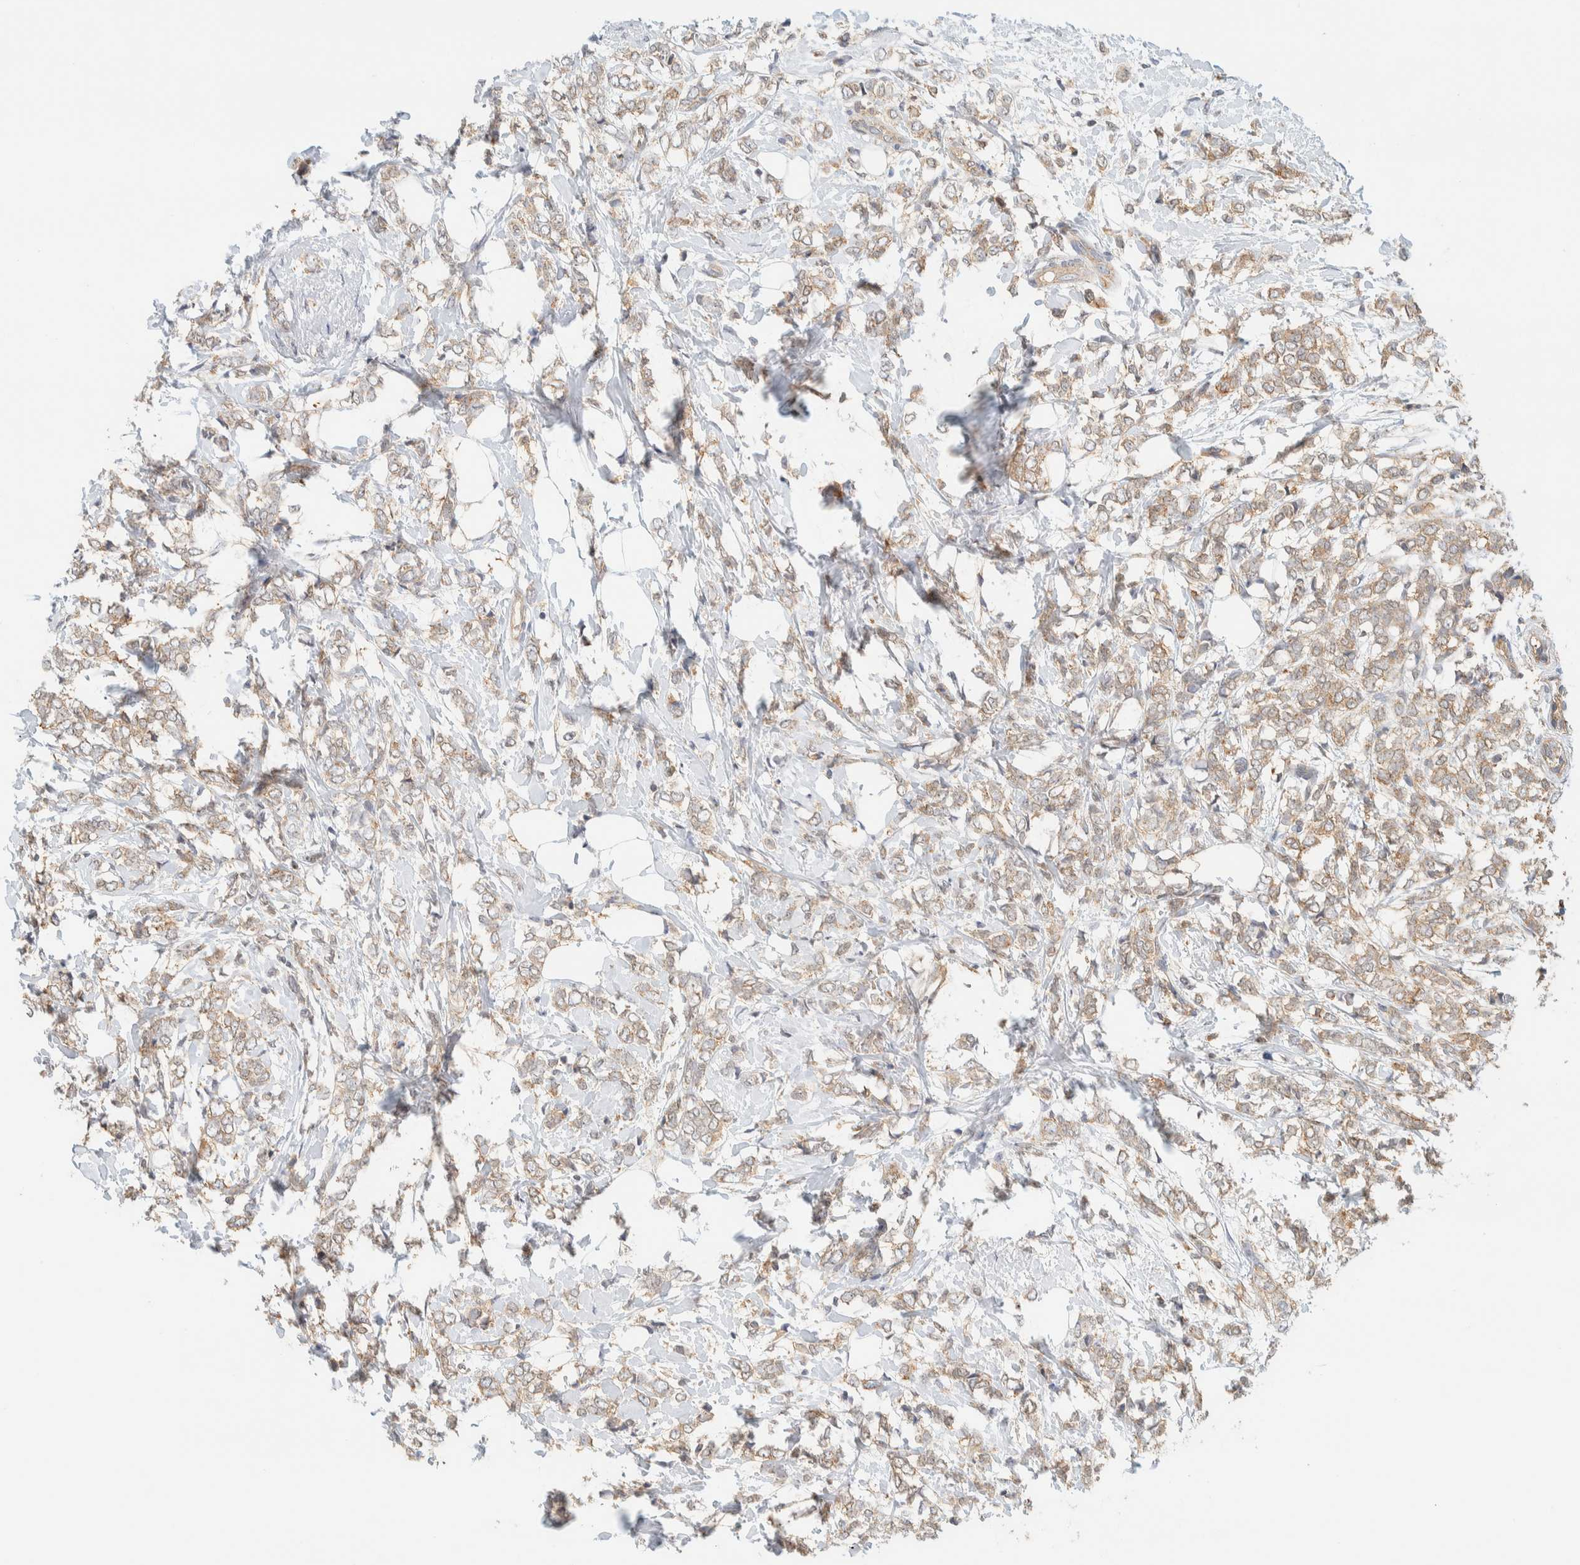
{"staining": {"intensity": "moderate", "quantity": ">75%", "location": "cytoplasmic/membranous"}, "tissue": "breast cancer", "cell_type": "Tumor cells", "image_type": "cancer", "snomed": [{"axis": "morphology", "description": "Normal tissue, NOS"}, {"axis": "morphology", "description": "Lobular carcinoma"}, {"axis": "topography", "description": "Breast"}], "caption": "Immunohistochemical staining of lobular carcinoma (breast) reveals moderate cytoplasmic/membranous protein staining in approximately >75% of tumor cells.", "gene": "TBC1D8B", "patient": {"sex": "female", "age": 47}}